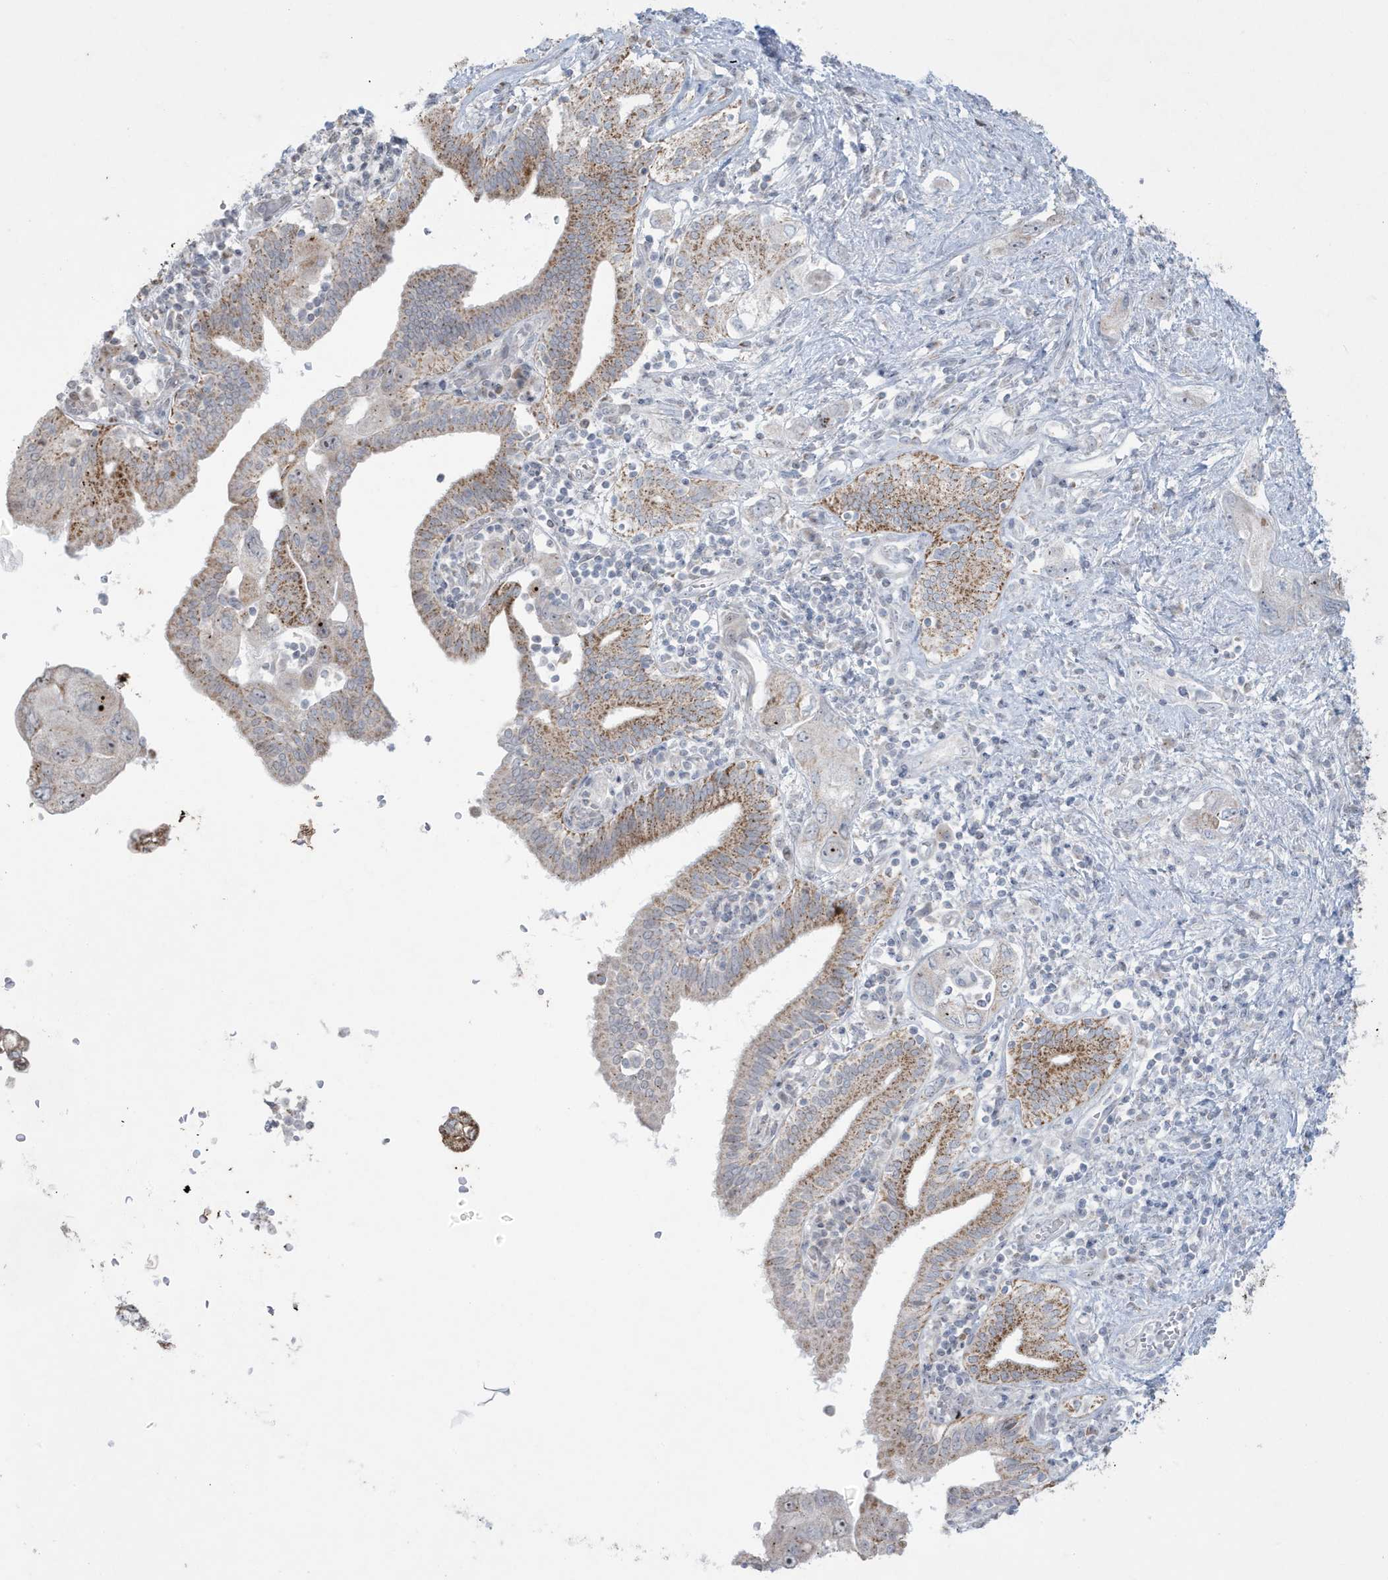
{"staining": {"intensity": "moderate", "quantity": "25%-75%", "location": "cytoplasmic/membranous"}, "tissue": "pancreatic cancer", "cell_type": "Tumor cells", "image_type": "cancer", "snomed": [{"axis": "morphology", "description": "Adenocarcinoma, NOS"}, {"axis": "topography", "description": "Pancreas"}], "caption": "Protein expression analysis of pancreatic adenocarcinoma demonstrates moderate cytoplasmic/membranous positivity in approximately 25%-75% of tumor cells.", "gene": "FNDC1", "patient": {"sex": "female", "age": 73}}